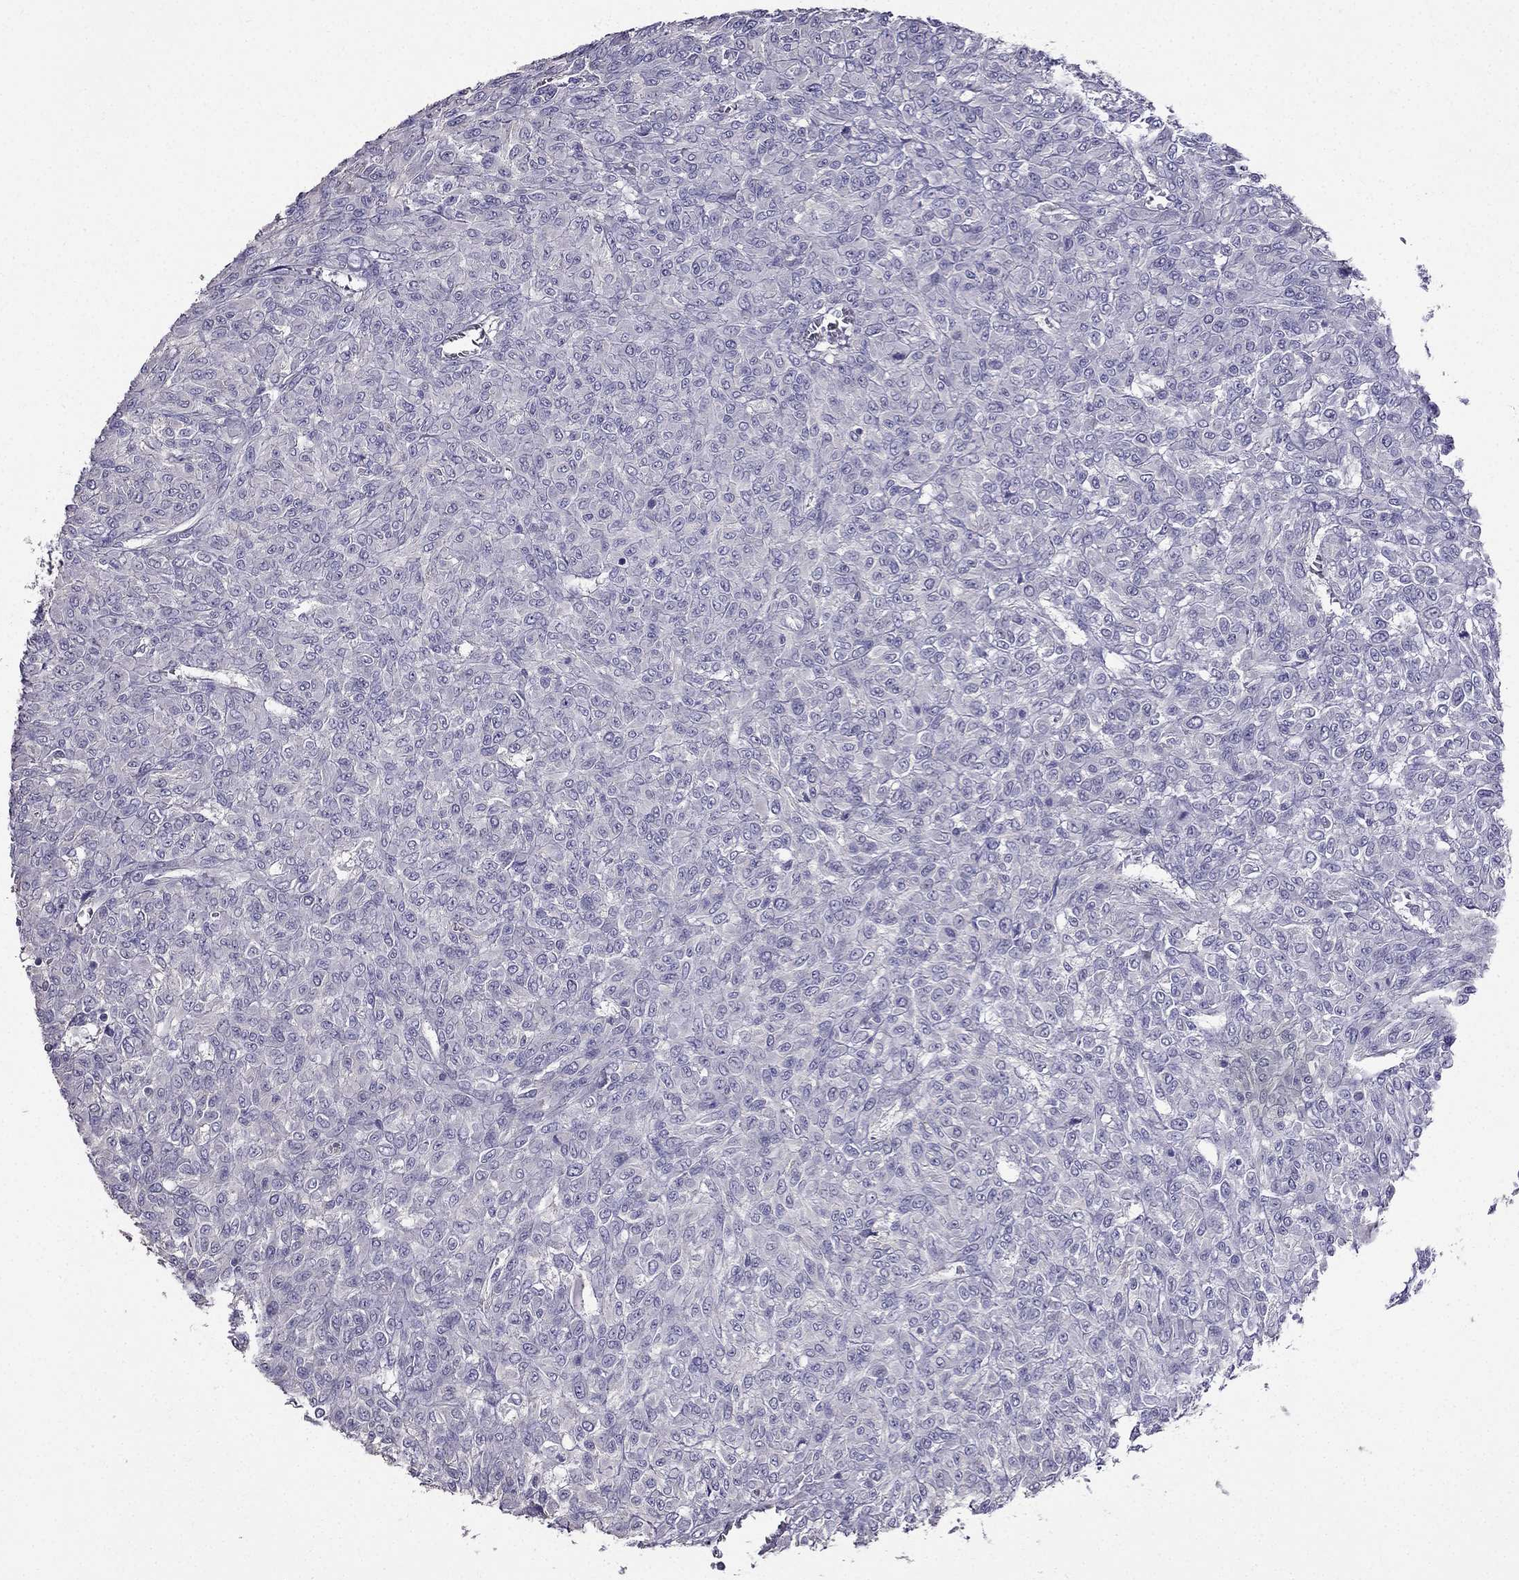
{"staining": {"intensity": "negative", "quantity": "none", "location": "none"}, "tissue": "renal cancer", "cell_type": "Tumor cells", "image_type": "cancer", "snomed": [{"axis": "morphology", "description": "Adenocarcinoma, NOS"}, {"axis": "topography", "description": "Kidney"}], "caption": "The IHC photomicrograph has no significant expression in tumor cells of adenocarcinoma (renal) tissue.", "gene": "AS3MT", "patient": {"sex": "male", "age": 58}}